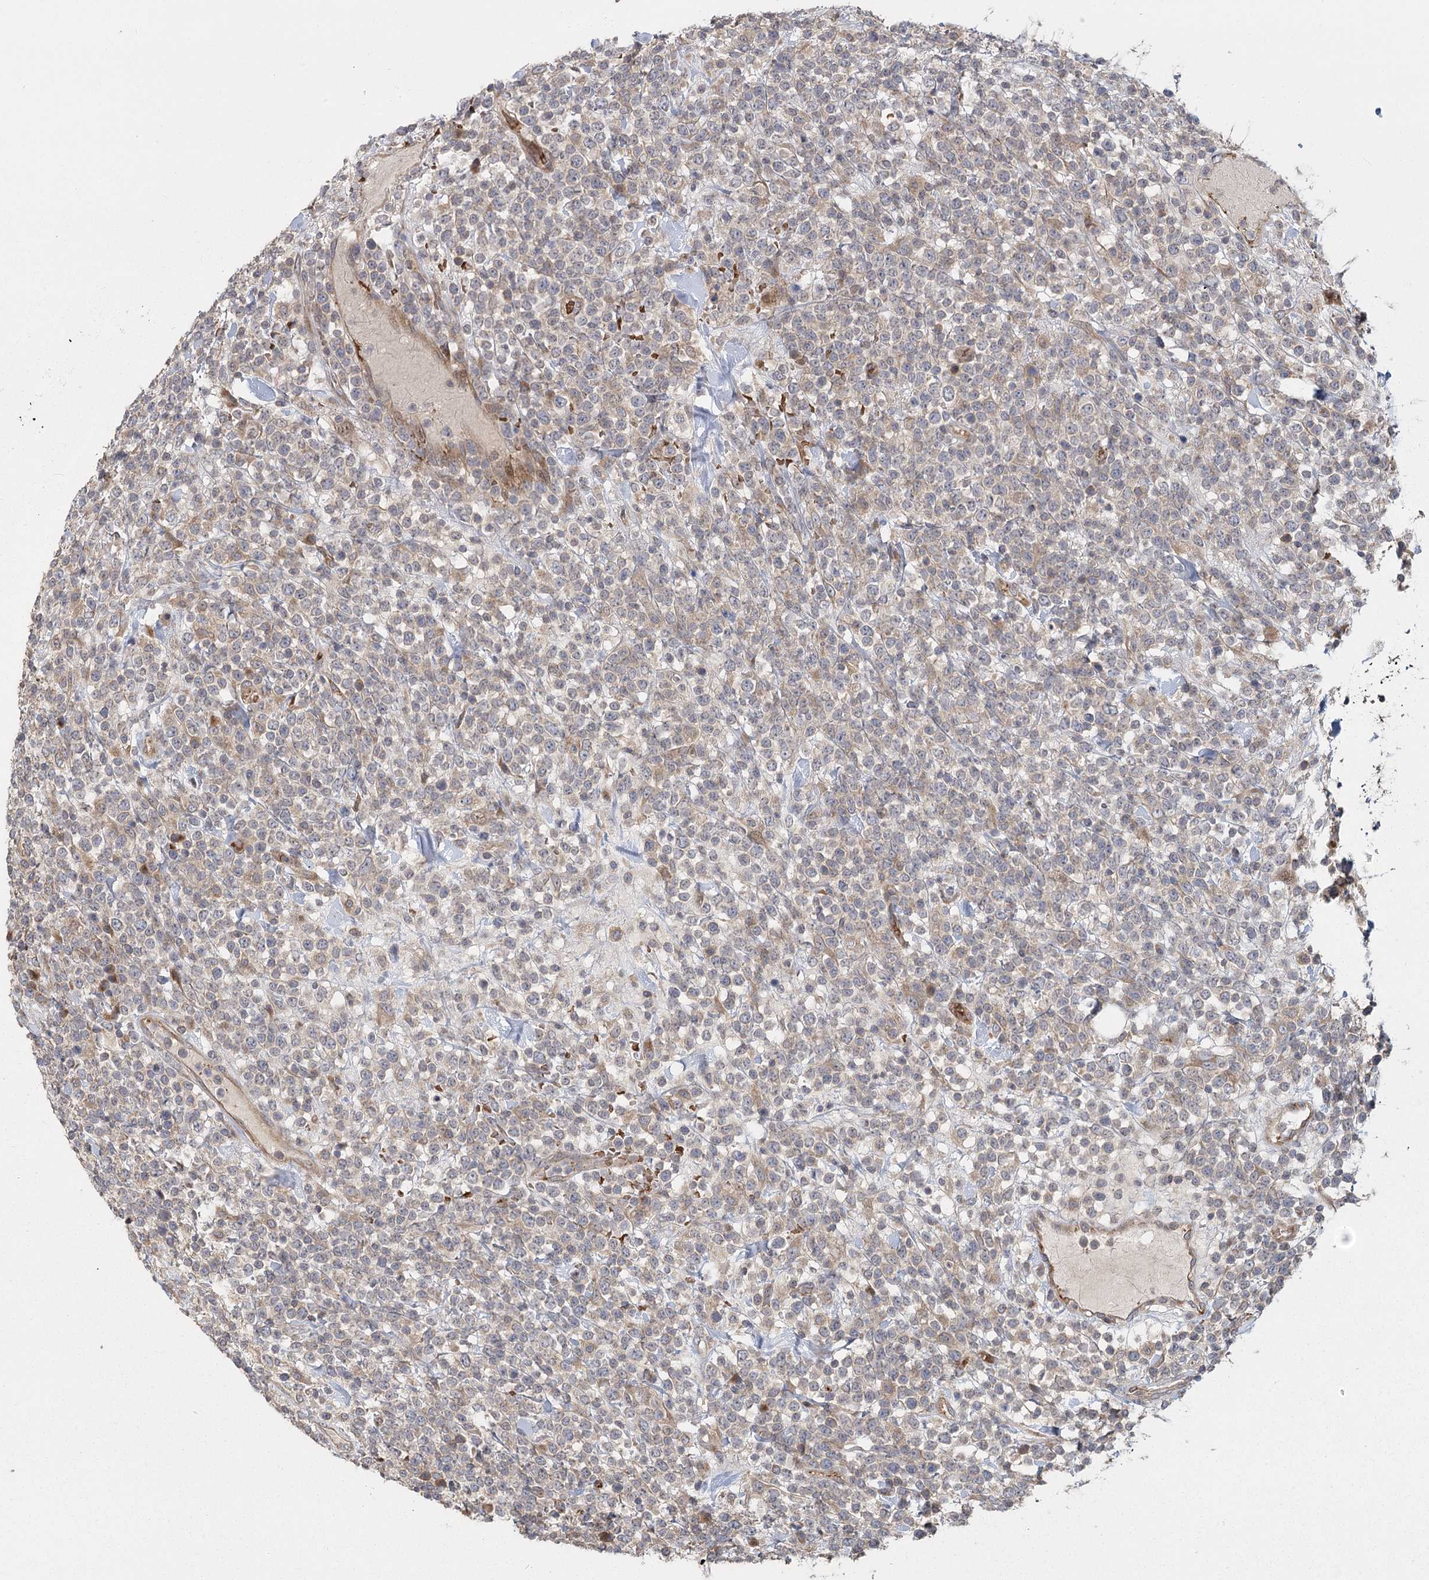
{"staining": {"intensity": "weak", "quantity": "<25%", "location": "cytoplasmic/membranous"}, "tissue": "lymphoma", "cell_type": "Tumor cells", "image_type": "cancer", "snomed": [{"axis": "morphology", "description": "Malignant lymphoma, non-Hodgkin's type, High grade"}, {"axis": "topography", "description": "Colon"}], "caption": "The image reveals no significant staining in tumor cells of malignant lymphoma, non-Hodgkin's type (high-grade). Brightfield microscopy of immunohistochemistry stained with DAB (3,3'-diaminobenzidine) (brown) and hematoxylin (blue), captured at high magnification.", "gene": "RAPGEF6", "patient": {"sex": "female", "age": 53}}